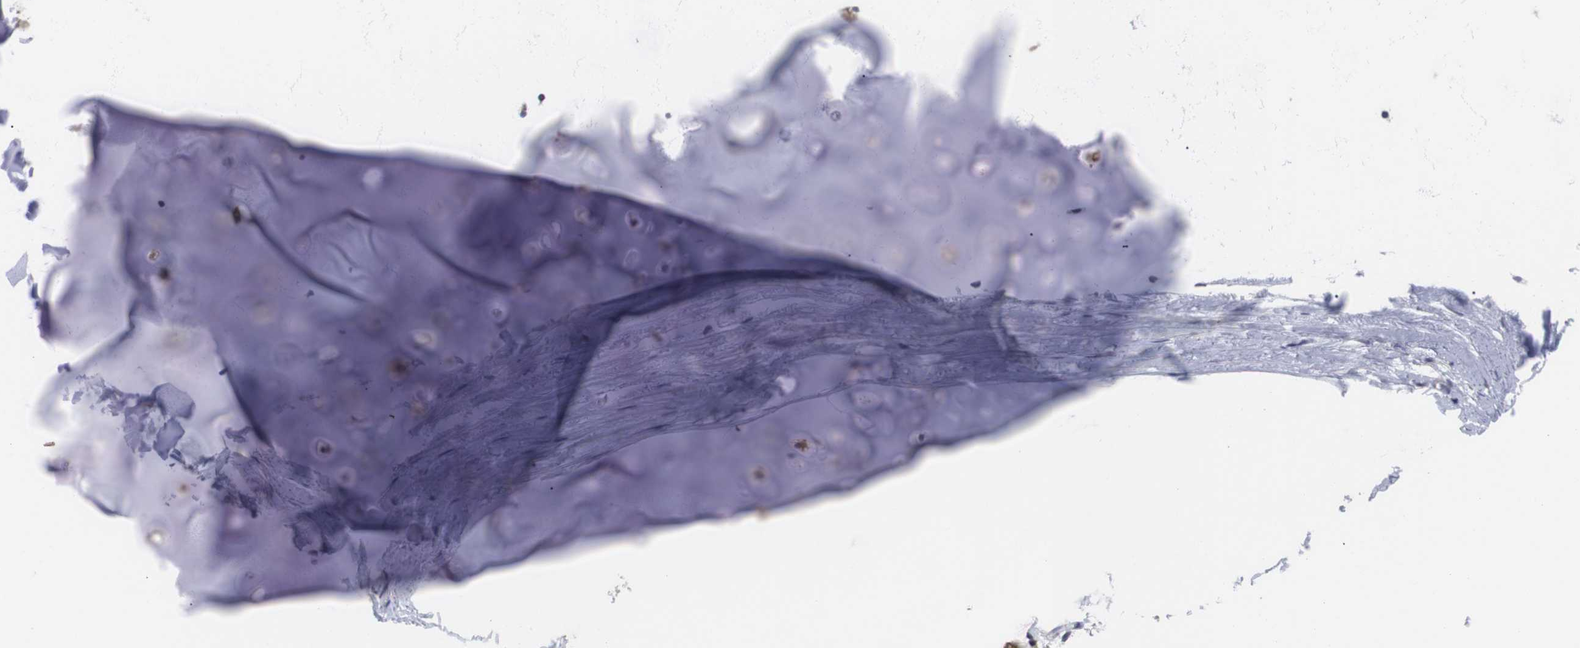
{"staining": {"intensity": "negative", "quantity": "none", "location": "none"}, "tissue": "adipose tissue", "cell_type": "Adipocytes", "image_type": "normal", "snomed": [{"axis": "morphology", "description": "Normal tissue, NOS"}, {"axis": "topography", "description": "Bronchus"}], "caption": "The image demonstrates no staining of adipocytes in benign adipose tissue.", "gene": "HPRT1", "patient": {"sex": "female", "age": 73}}